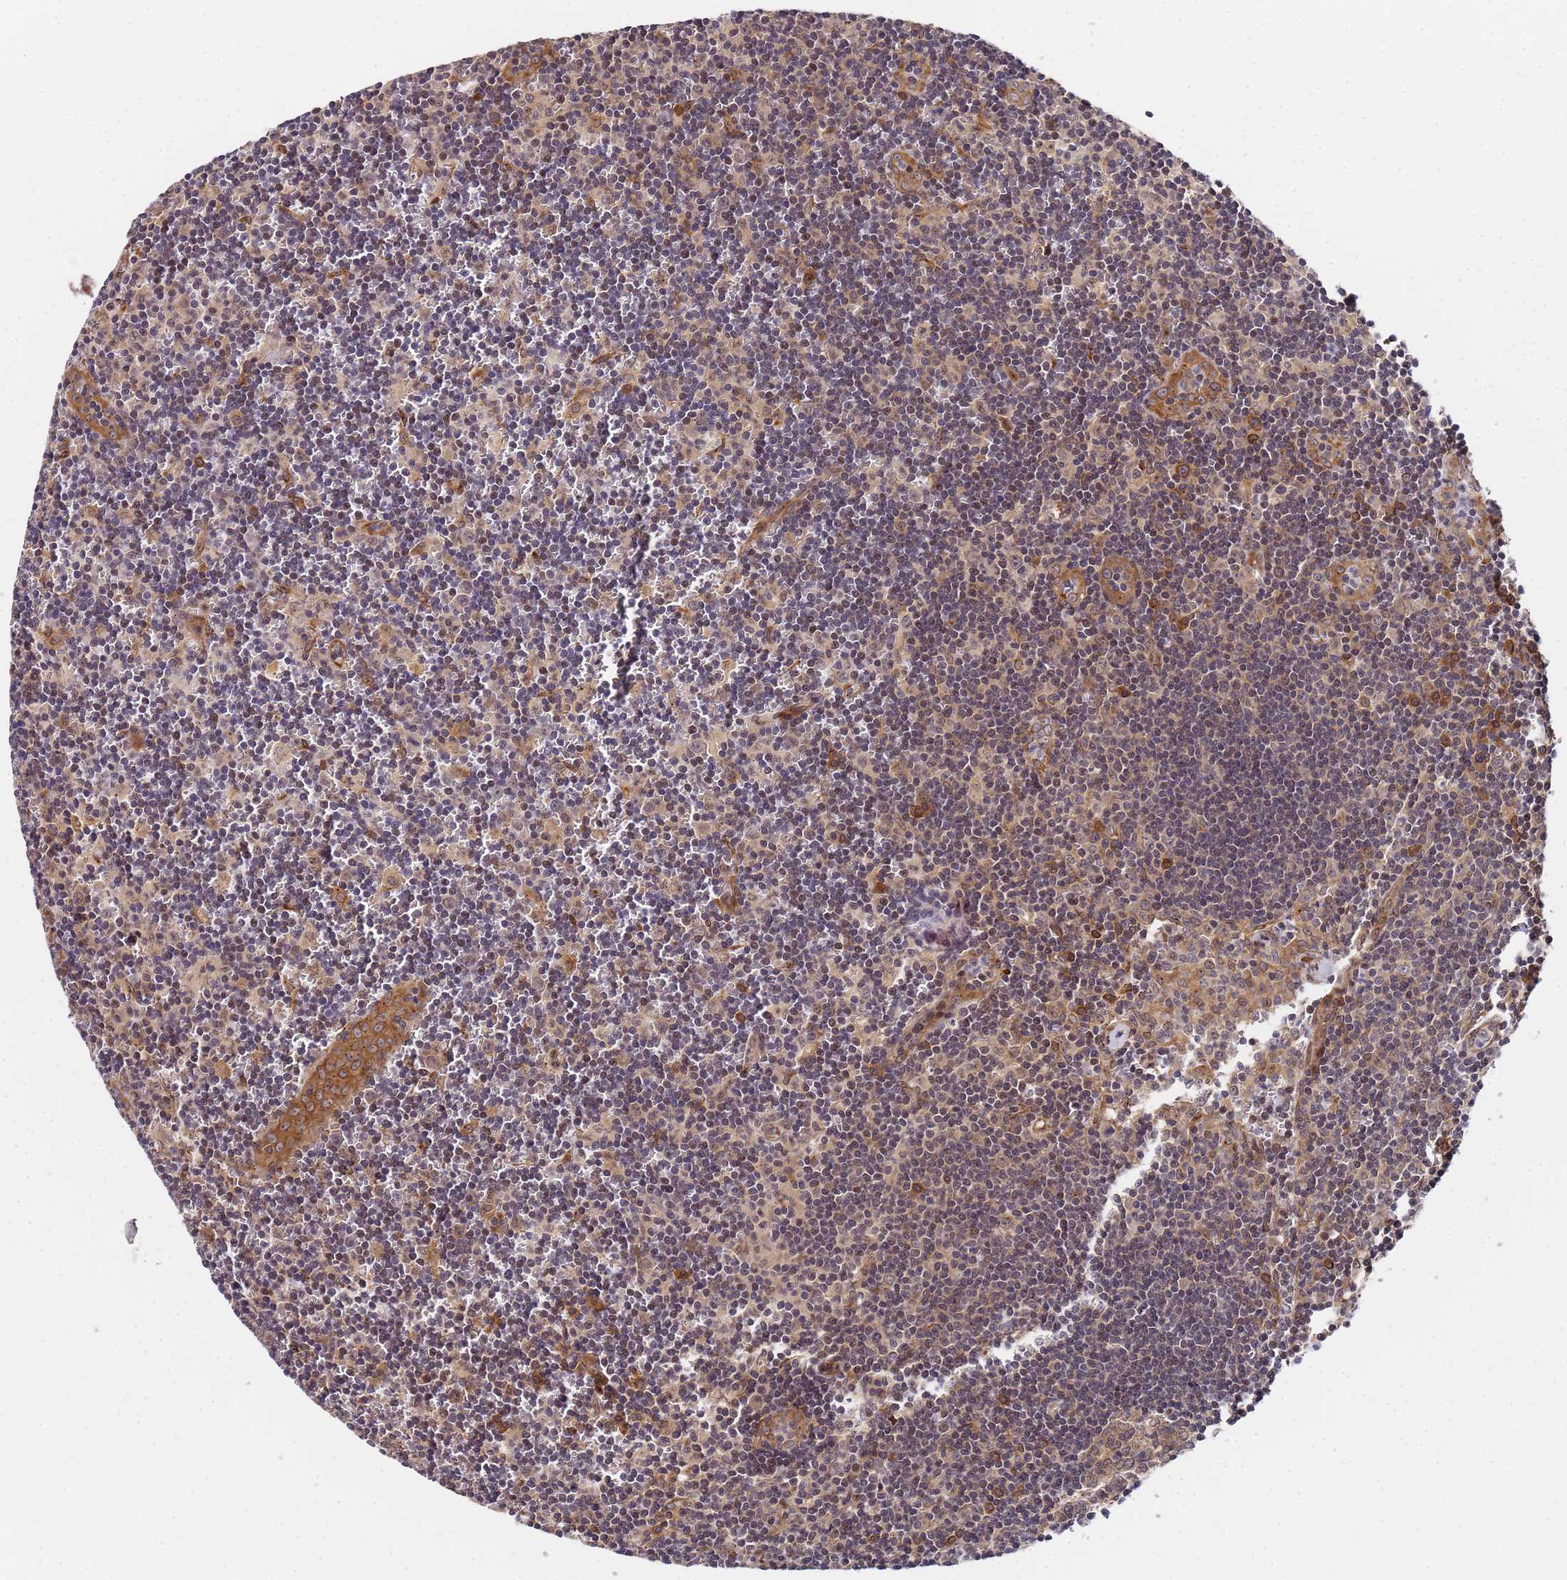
{"staining": {"intensity": "weak", "quantity": "25%-75%", "location": "cytoplasmic/membranous"}, "tissue": "lymph node", "cell_type": "Germinal center cells", "image_type": "normal", "snomed": [{"axis": "morphology", "description": "Normal tissue, NOS"}, {"axis": "topography", "description": "Lymph node"}], "caption": "Immunohistochemistry (IHC) photomicrograph of benign lymph node: lymph node stained using IHC exhibits low levels of weak protein expression localized specifically in the cytoplasmic/membranous of germinal center cells, appearing as a cytoplasmic/membranous brown color.", "gene": "UNC93B1", "patient": {"sex": "female", "age": 32}}